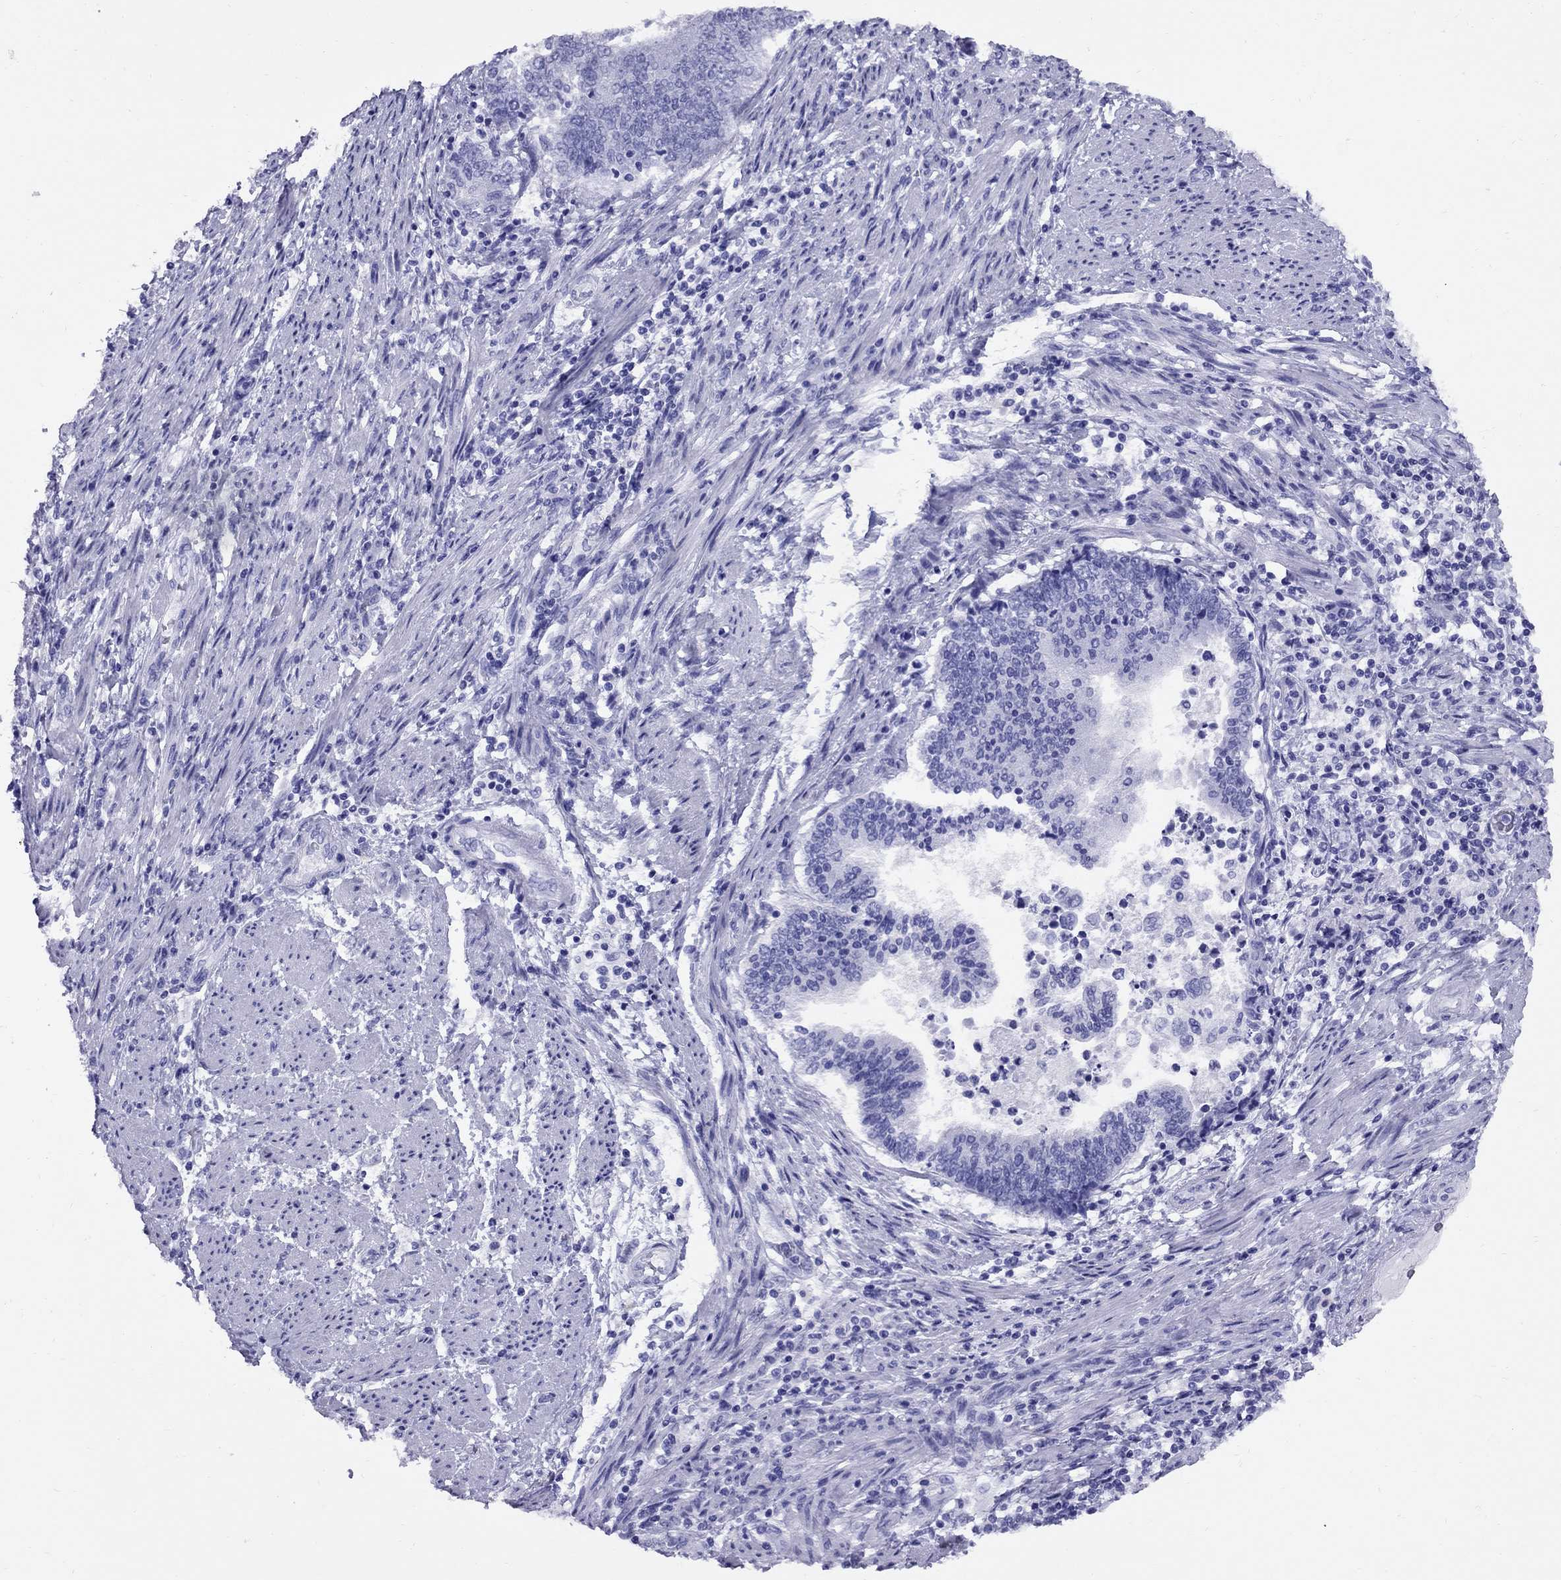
{"staining": {"intensity": "negative", "quantity": "none", "location": "none"}, "tissue": "endometrial cancer", "cell_type": "Tumor cells", "image_type": "cancer", "snomed": [{"axis": "morphology", "description": "Adenocarcinoma, NOS"}, {"axis": "topography", "description": "Endometrium"}], "caption": "The image exhibits no staining of tumor cells in adenocarcinoma (endometrial).", "gene": "AVPR1B", "patient": {"sex": "female", "age": 65}}